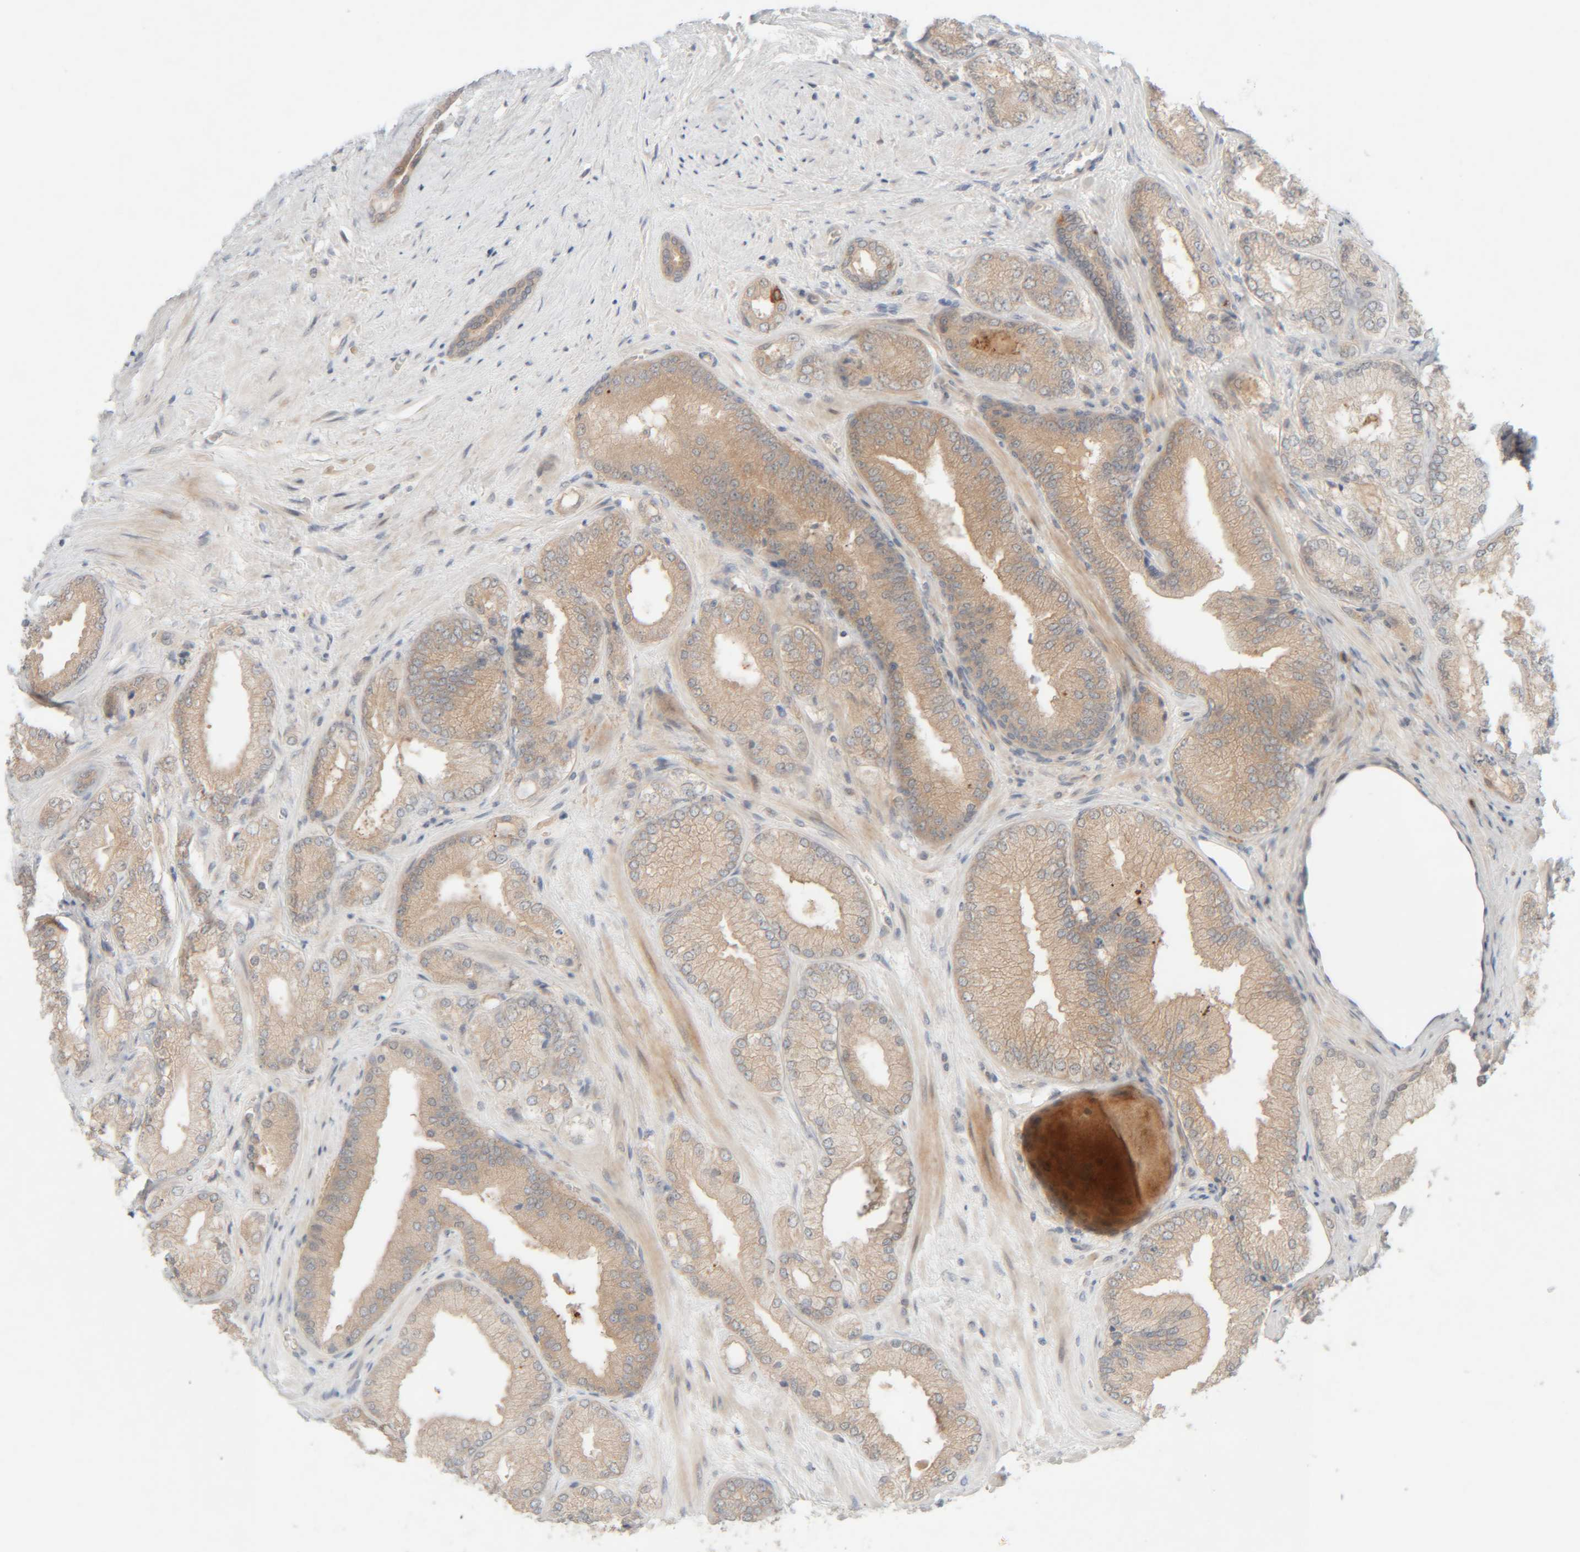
{"staining": {"intensity": "weak", "quantity": ">75%", "location": "cytoplasmic/membranous"}, "tissue": "prostate cancer", "cell_type": "Tumor cells", "image_type": "cancer", "snomed": [{"axis": "morphology", "description": "Adenocarcinoma, Low grade"}, {"axis": "topography", "description": "Prostate"}], "caption": "Prostate cancer (adenocarcinoma (low-grade)) stained for a protein (brown) reveals weak cytoplasmic/membranous positive positivity in about >75% of tumor cells.", "gene": "CHKA", "patient": {"sex": "male", "age": 65}}